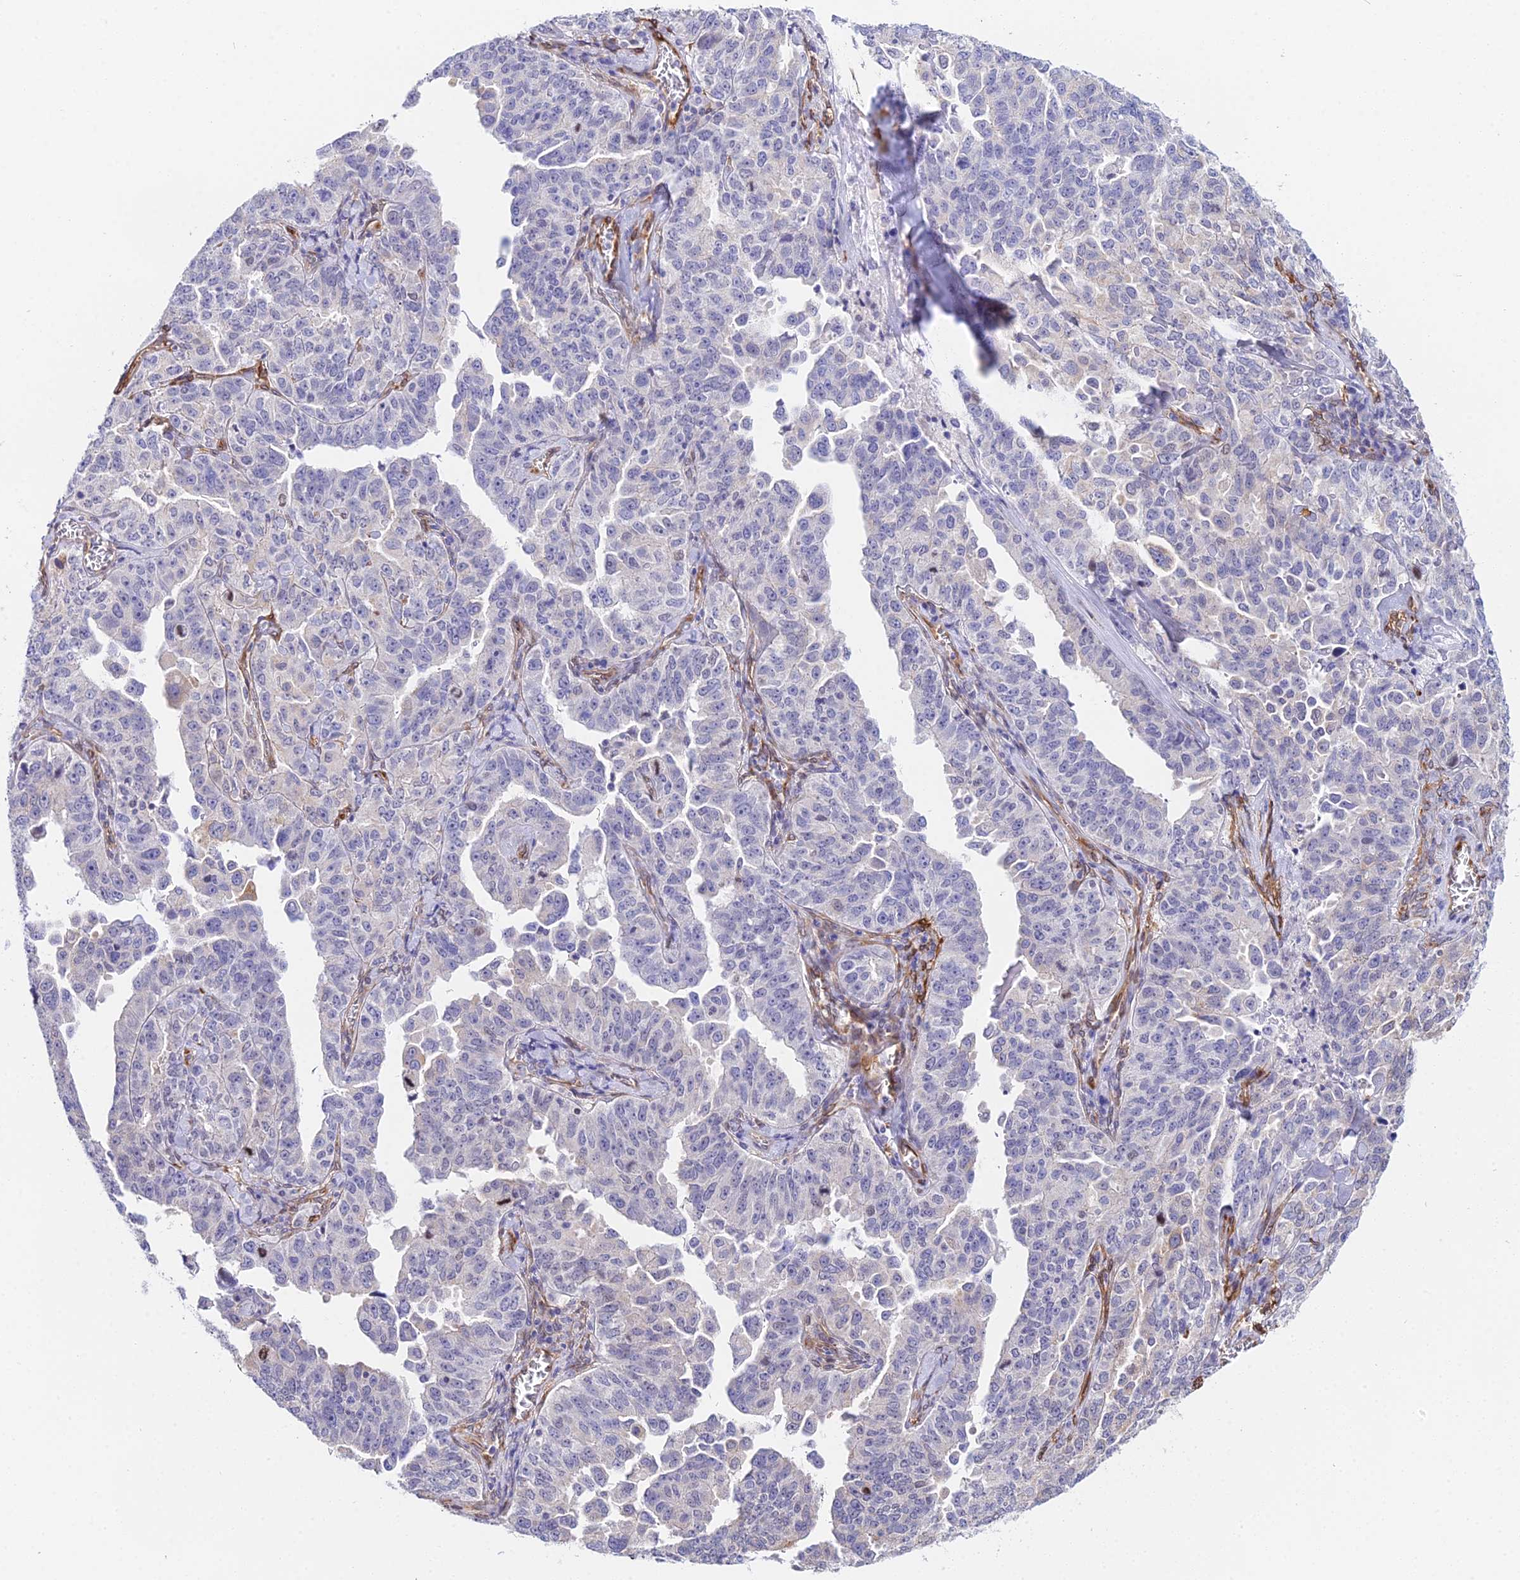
{"staining": {"intensity": "weak", "quantity": "<25%", "location": "cytoplasmic/membranous"}, "tissue": "ovarian cancer", "cell_type": "Tumor cells", "image_type": "cancer", "snomed": [{"axis": "morphology", "description": "Carcinoma, endometroid"}, {"axis": "topography", "description": "Ovary"}], "caption": "High magnification brightfield microscopy of ovarian cancer (endometroid carcinoma) stained with DAB (3,3'-diaminobenzidine) (brown) and counterstained with hematoxylin (blue): tumor cells show no significant expression.", "gene": "MXRA7", "patient": {"sex": "female", "age": 62}}